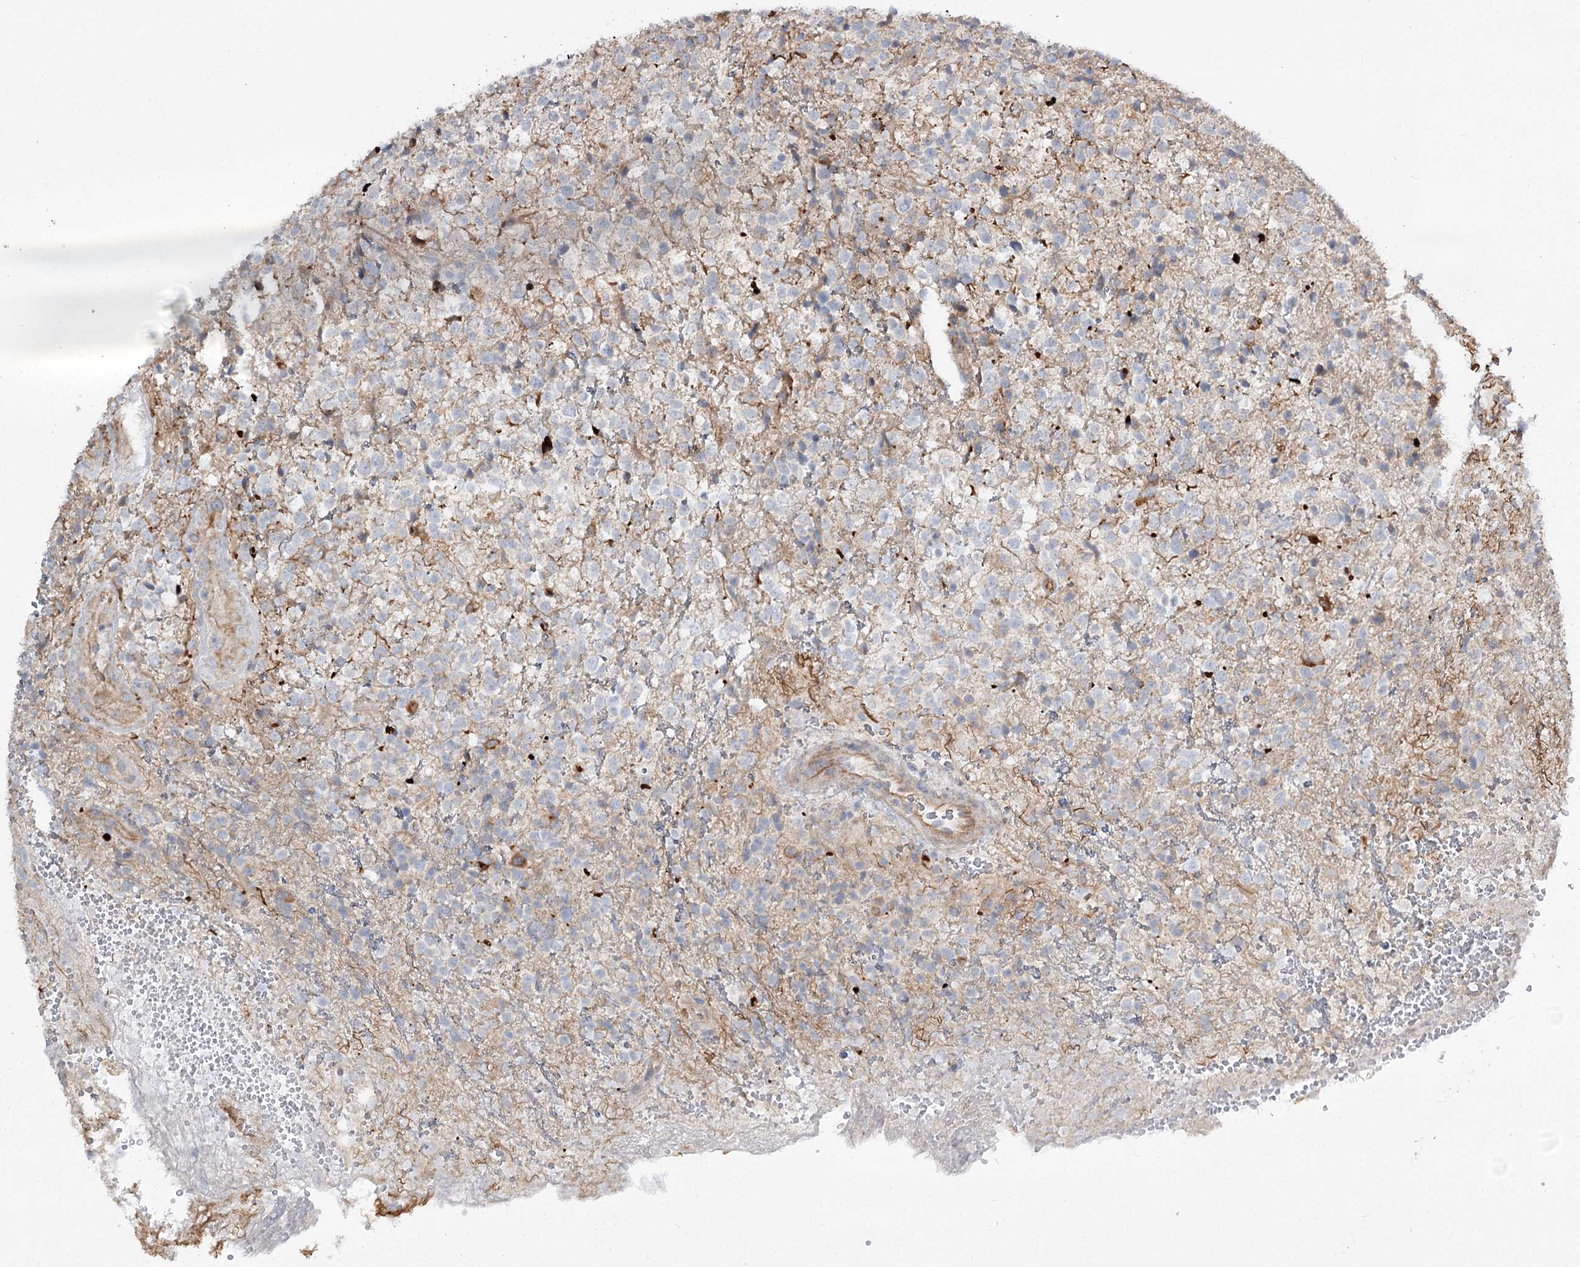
{"staining": {"intensity": "negative", "quantity": "none", "location": "none"}, "tissue": "glioma", "cell_type": "Tumor cells", "image_type": "cancer", "snomed": [{"axis": "morphology", "description": "Glioma, malignant, High grade"}, {"axis": "topography", "description": "Brain"}], "caption": "Immunohistochemical staining of glioma displays no significant positivity in tumor cells.", "gene": "KIAA0825", "patient": {"sex": "male", "age": 56}}